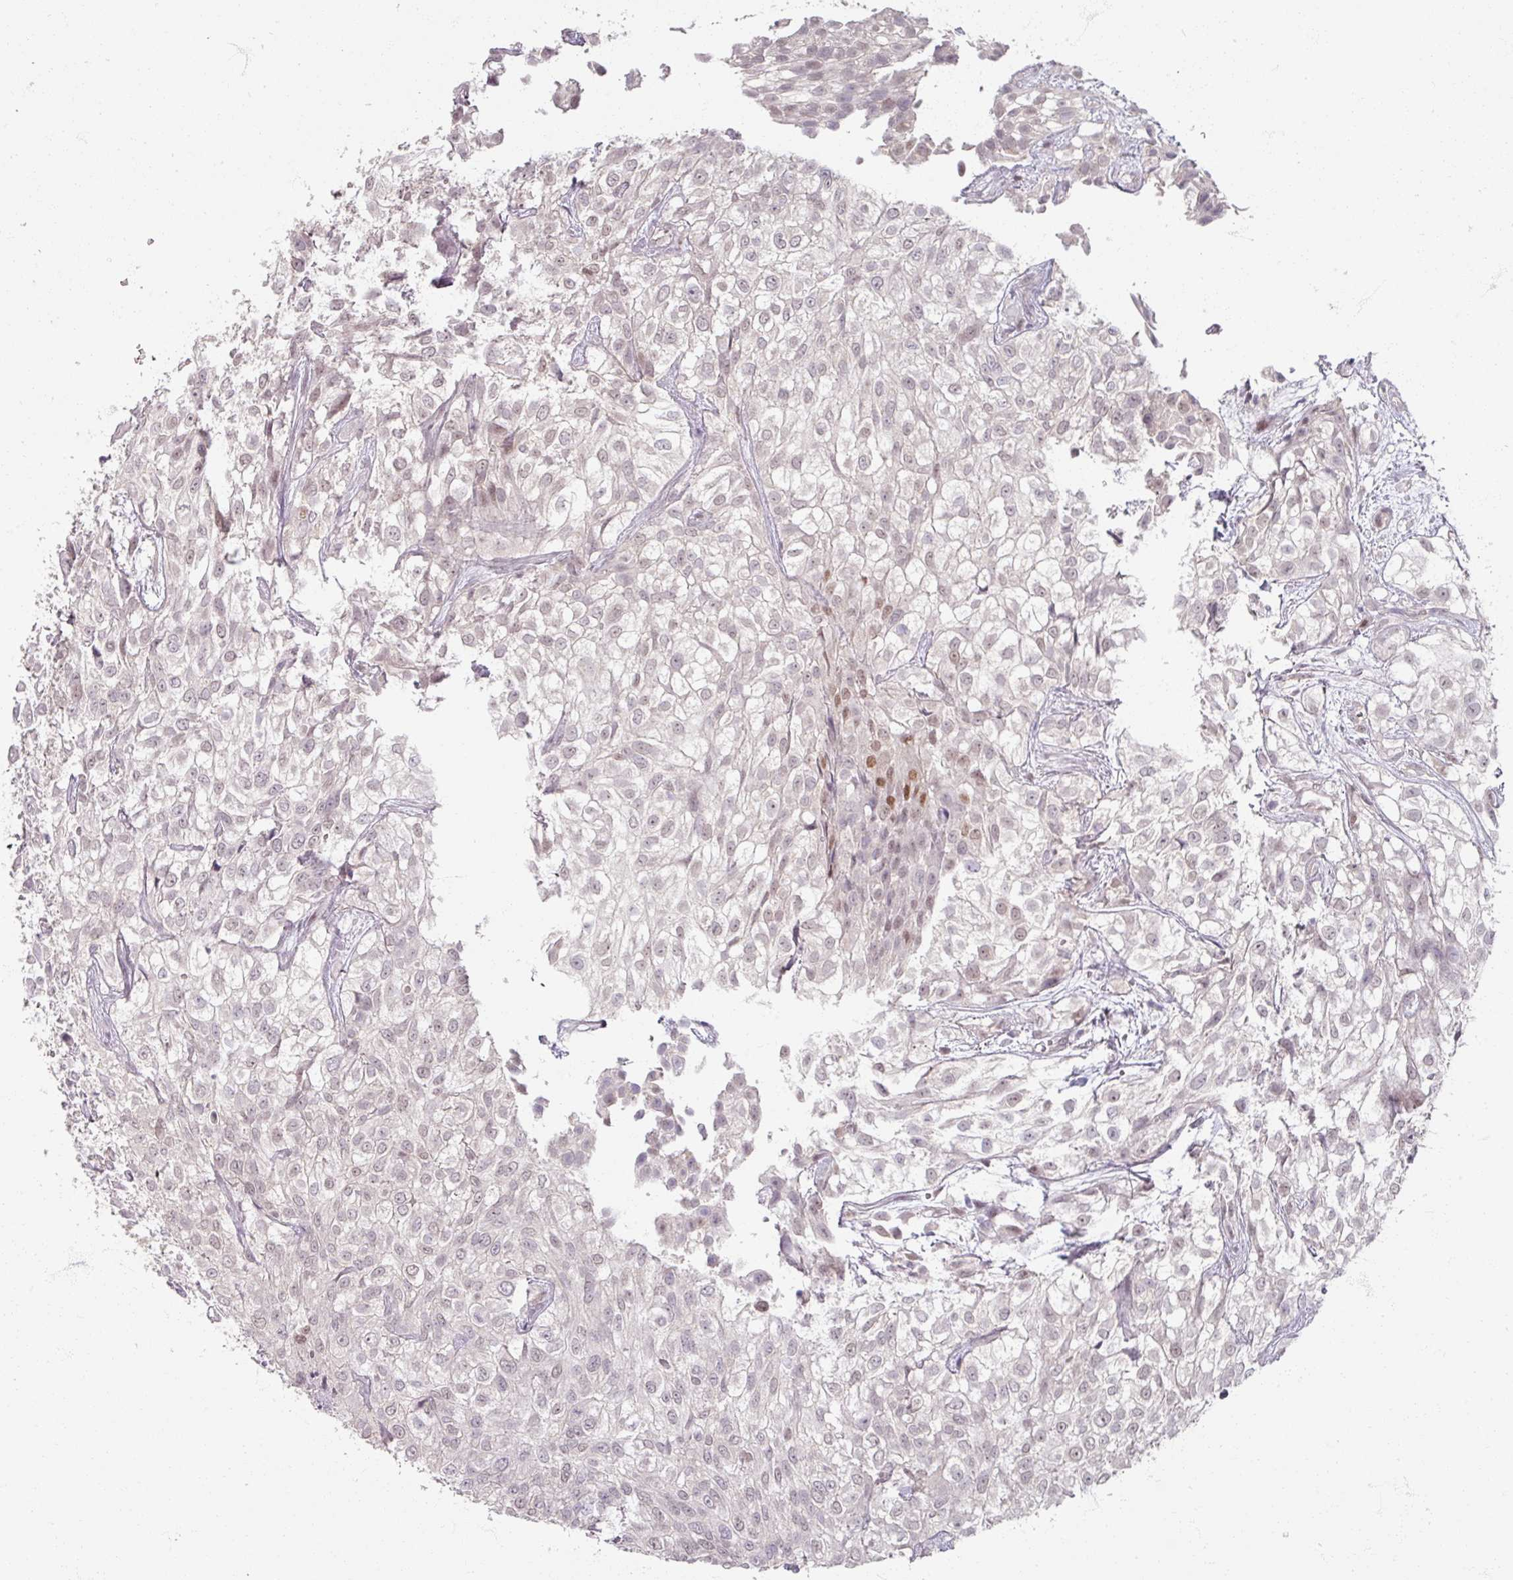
{"staining": {"intensity": "weak", "quantity": "<25%", "location": "nuclear"}, "tissue": "urothelial cancer", "cell_type": "Tumor cells", "image_type": "cancer", "snomed": [{"axis": "morphology", "description": "Urothelial carcinoma, High grade"}, {"axis": "topography", "description": "Urinary bladder"}], "caption": "The image demonstrates no staining of tumor cells in urothelial cancer.", "gene": "SOX11", "patient": {"sex": "male", "age": 56}}